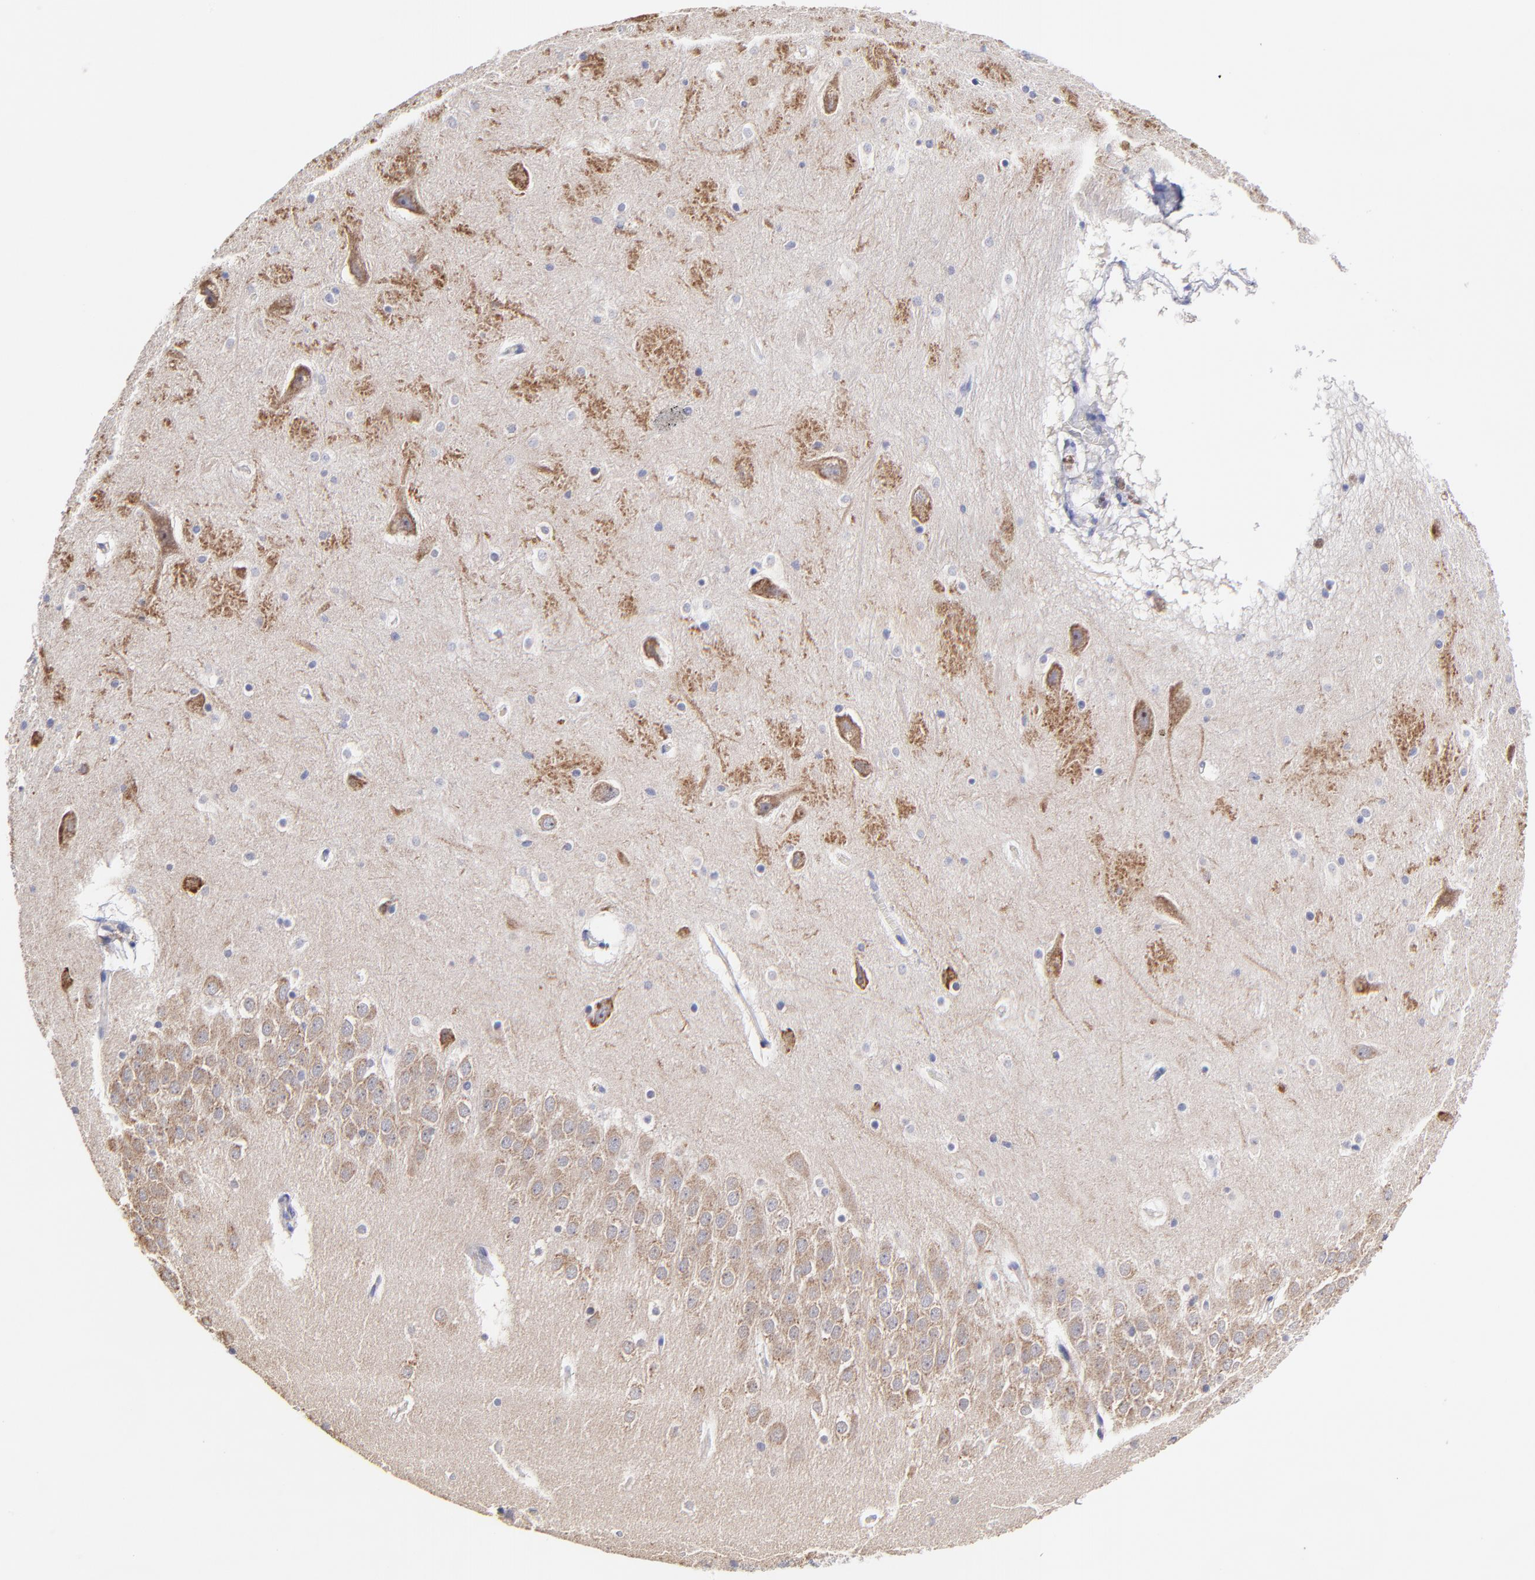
{"staining": {"intensity": "negative", "quantity": "none", "location": "none"}, "tissue": "hippocampus", "cell_type": "Glial cells", "image_type": "normal", "snomed": [{"axis": "morphology", "description": "Normal tissue, NOS"}, {"axis": "topography", "description": "Hippocampus"}], "caption": "Protein analysis of normal hippocampus shows no significant positivity in glial cells.", "gene": "GCSAM", "patient": {"sex": "male", "age": 45}}